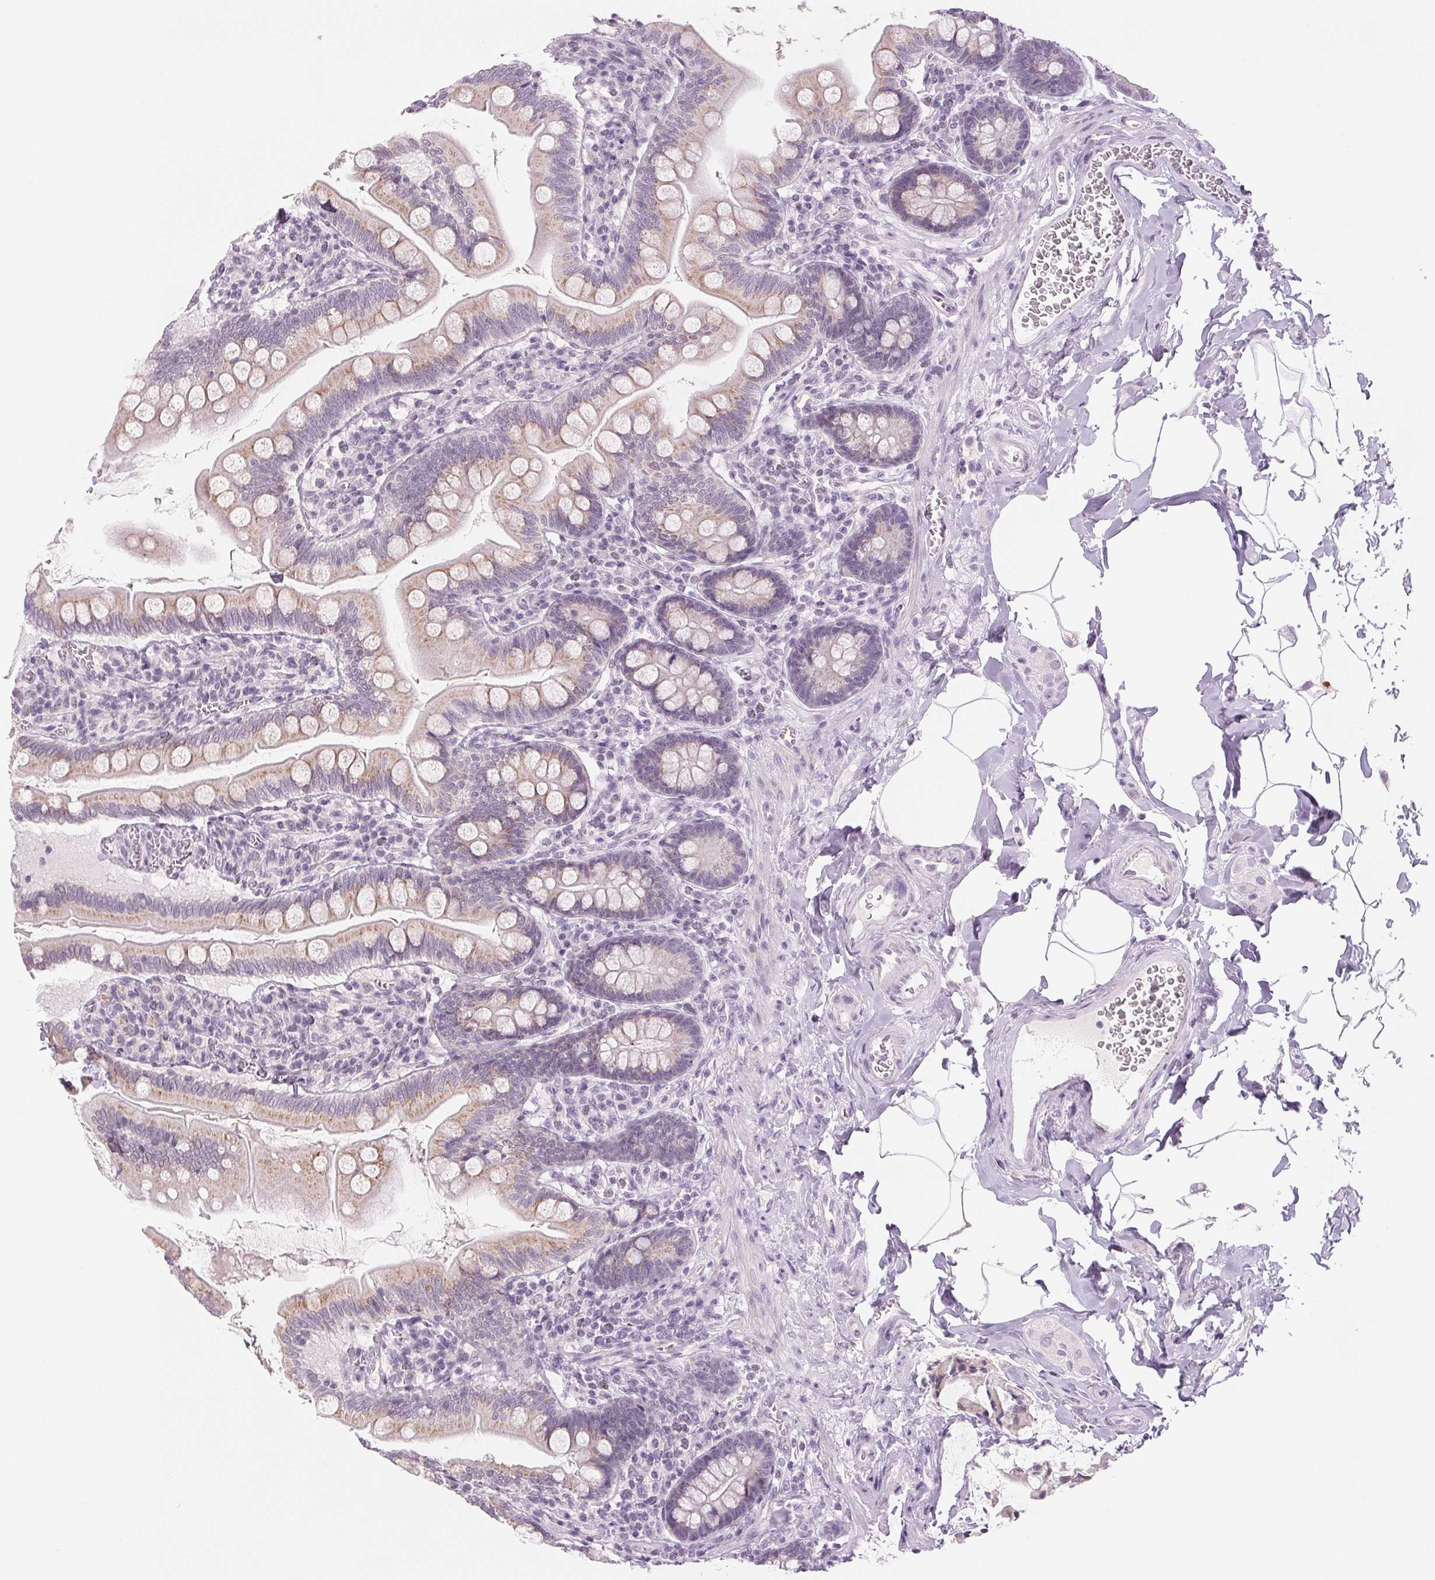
{"staining": {"intensity": "moderate", "quantity": "25%-75%", "location": "cytoplasmic/membranous"}, "tissue": "small intestine", "cell_type": "Glandular cells", "image_type": "normal", "snomed": [{"axis": "morphology", "description": "Normal tissue, NOS"}, {"axis": "topography", "description": "Small intestine"}], "caption": "Glandular cells demonstrate medium levels of moderate cytoplasmic/membranous positivity in approximately 25%-75% of cells in normal human small intestine.", "gene": "EHHADH", "patient": {"sex": "female", "age": 56}}